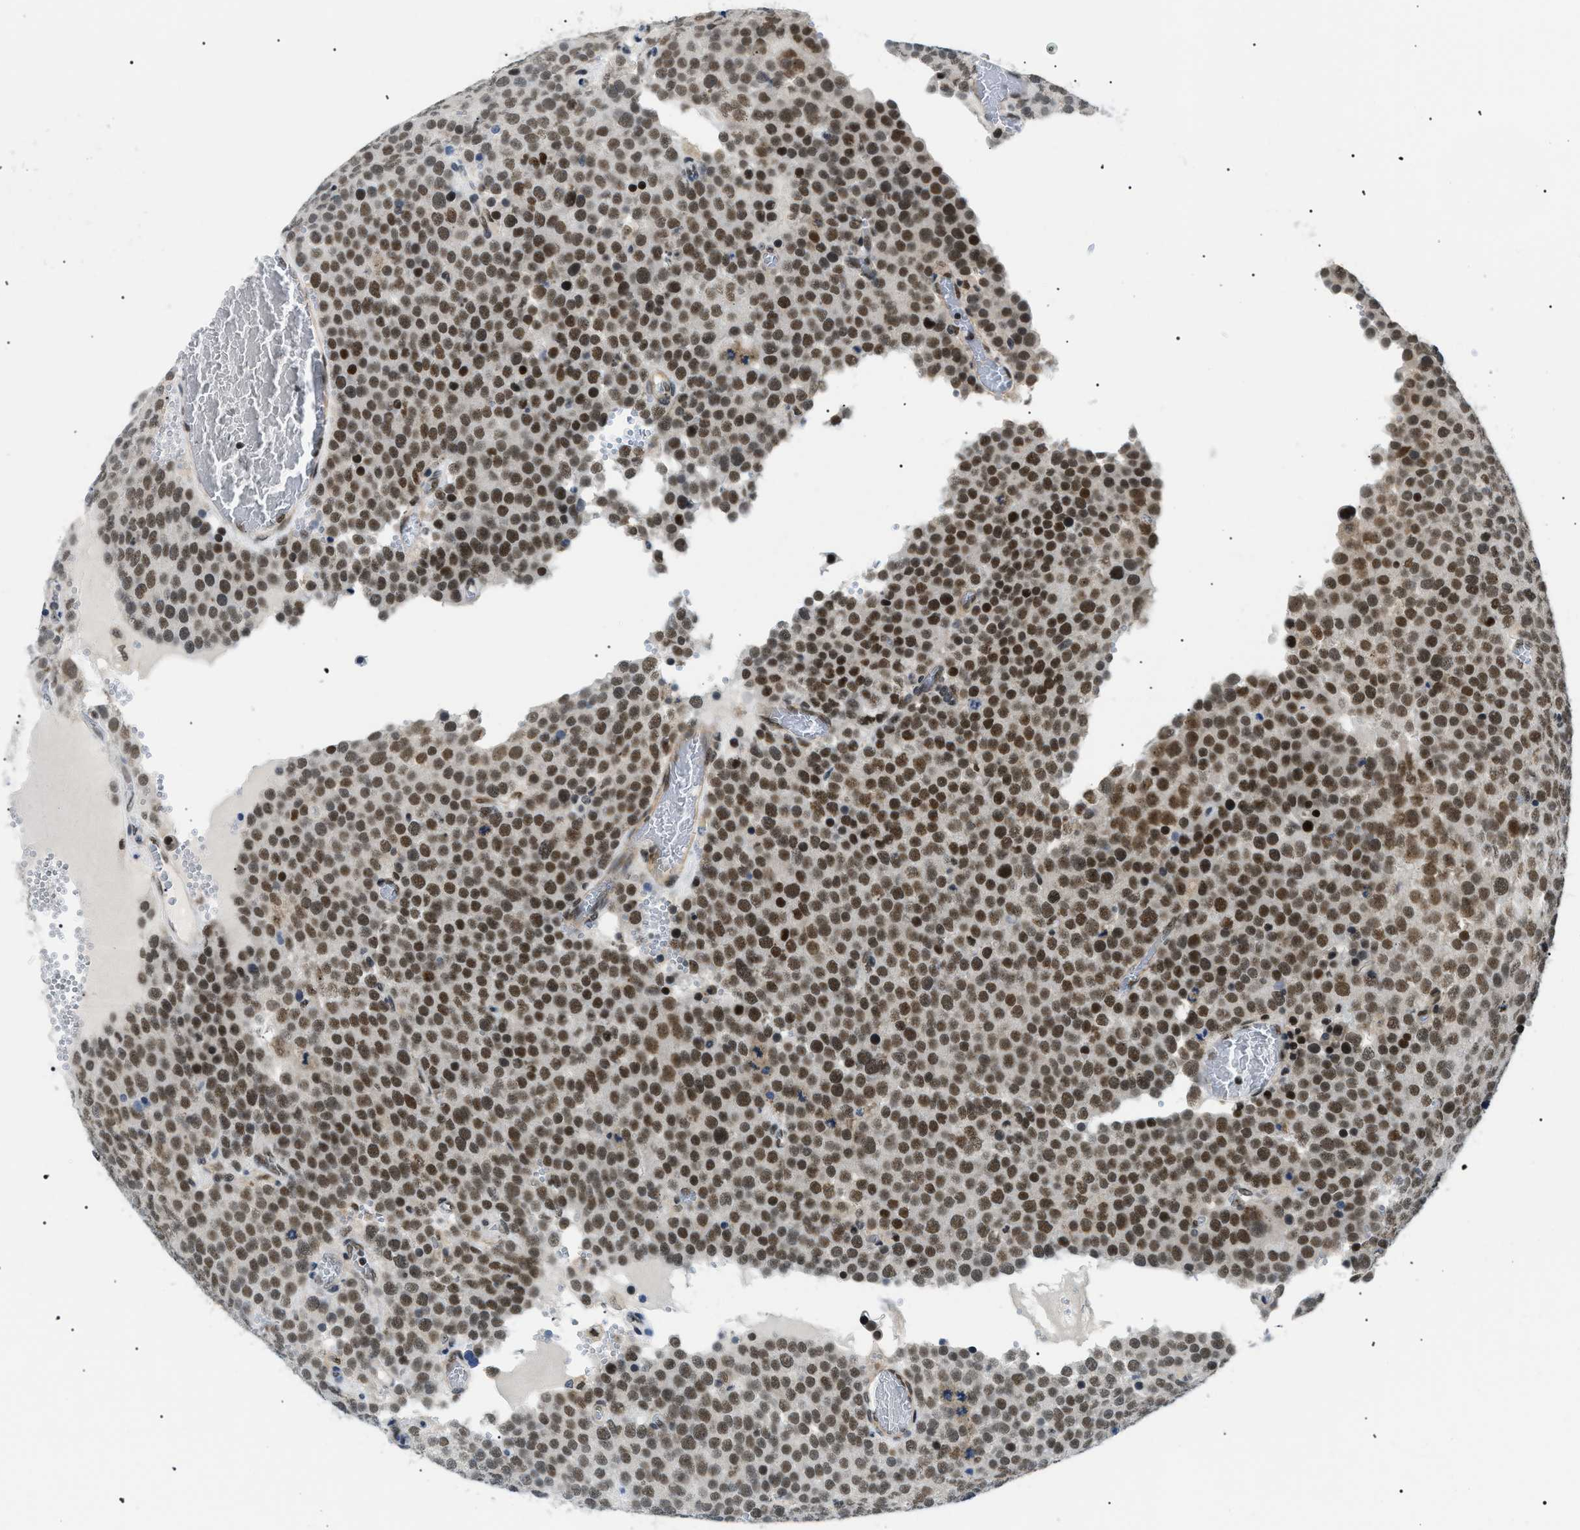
{"staining": {"intensity": "strong", "quantity": ">75%", "location": "nuclear"}, "tissue": "testis cancer", "cell_type": "Tumor cells", "image_type": "cancer", "snomed": [{"axis": "morphology", "description": "Normal tissue, NOS"}, {"axis": "morphology", "description": "Seminoma, NOS"}, {"axis": "topography", "description": "Testis"}], "caption": "Immunohistochemical staining of seminoma (testis) displays high levels of strong nuclear protein expression in approximately >75% of tumor cells. (Brightfield microscopy of DAB IHC at high magnification).", "gene": "RBM15", "patient": {"sex": "male", "age": 71}}